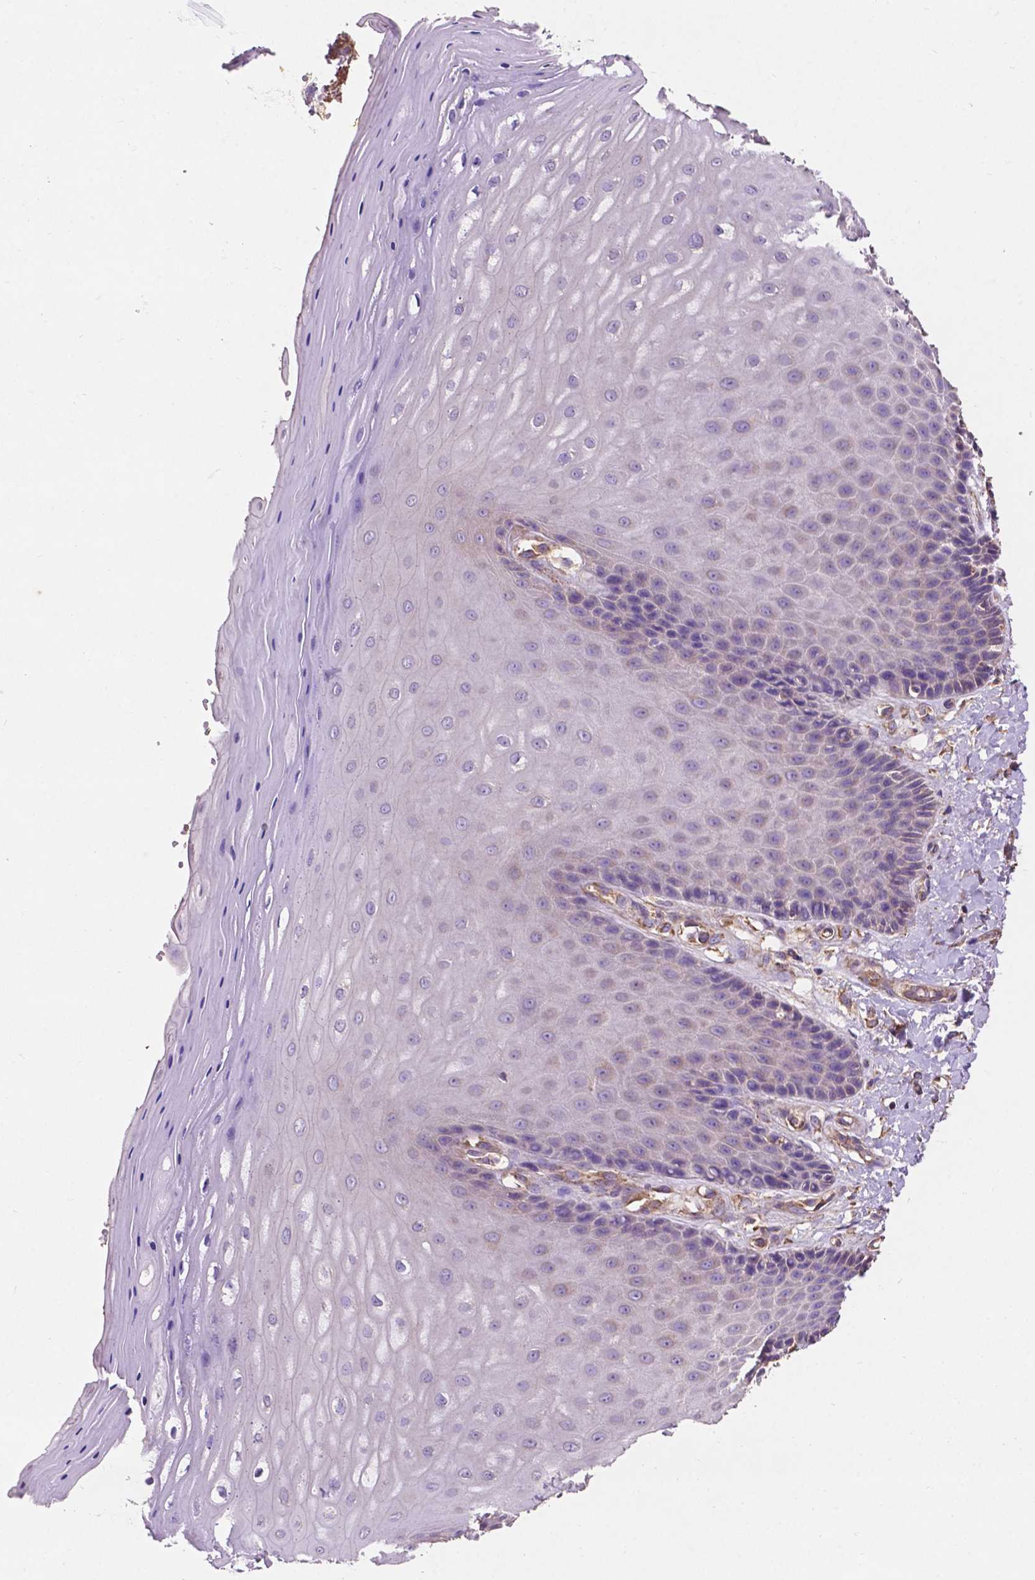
{"staining": {"intensity": "negative", "quantity": "none", "location": "none"}, "tissue": "vagina", "cell_type": "Squamous epithelial cells", "image_type": "normal", "snomed": [{"axis": "morphology", "description": "Normal tissue, NOS"}, {"axis": "topography", "description": "Vagina"}], "caption": "High power microscopy image of an IHC photomicrograph of normal vagina, revealing no significant staining in squamous epithelial cells.", "gene": "CCDC71L", "patient": {"sex": "female", "age": 83}}